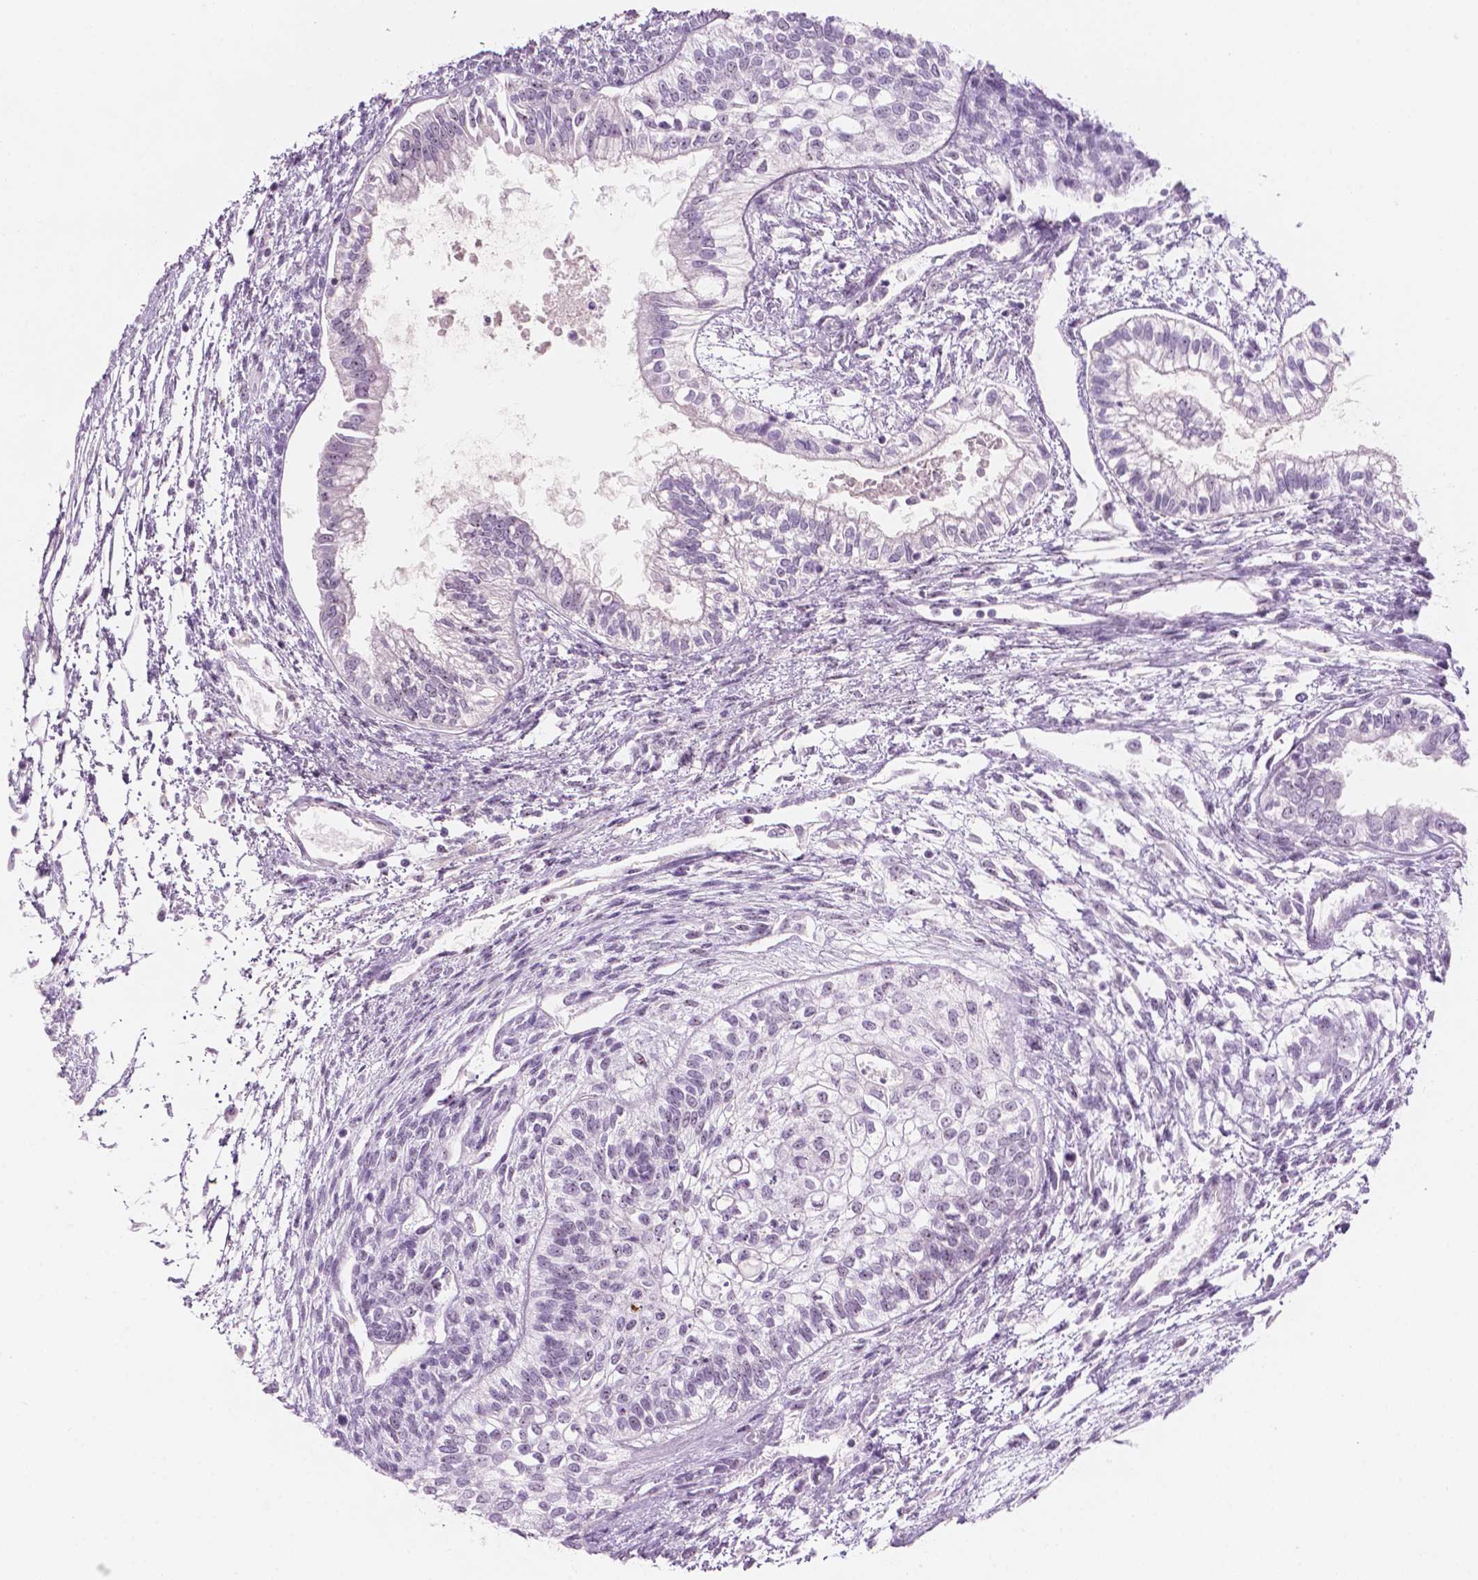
{"staining": {"intensity": "negative", "quantity": "none", "location": "none"}, "tissue": "testis cancer", "cell_type": "Tumor cells", "image_type": "cancer", "snomed": [{"axis": "morphology", "description": "Carcinoma, Embryonal, NOS"}, {"axis": "topography", "description": "Testis"}], "caption": "There is no significant positivity in tumor cells of embryonal carcinoma (testis).", "gene": "ZNF853", "patient": {"sex": "male", "age": 37}}